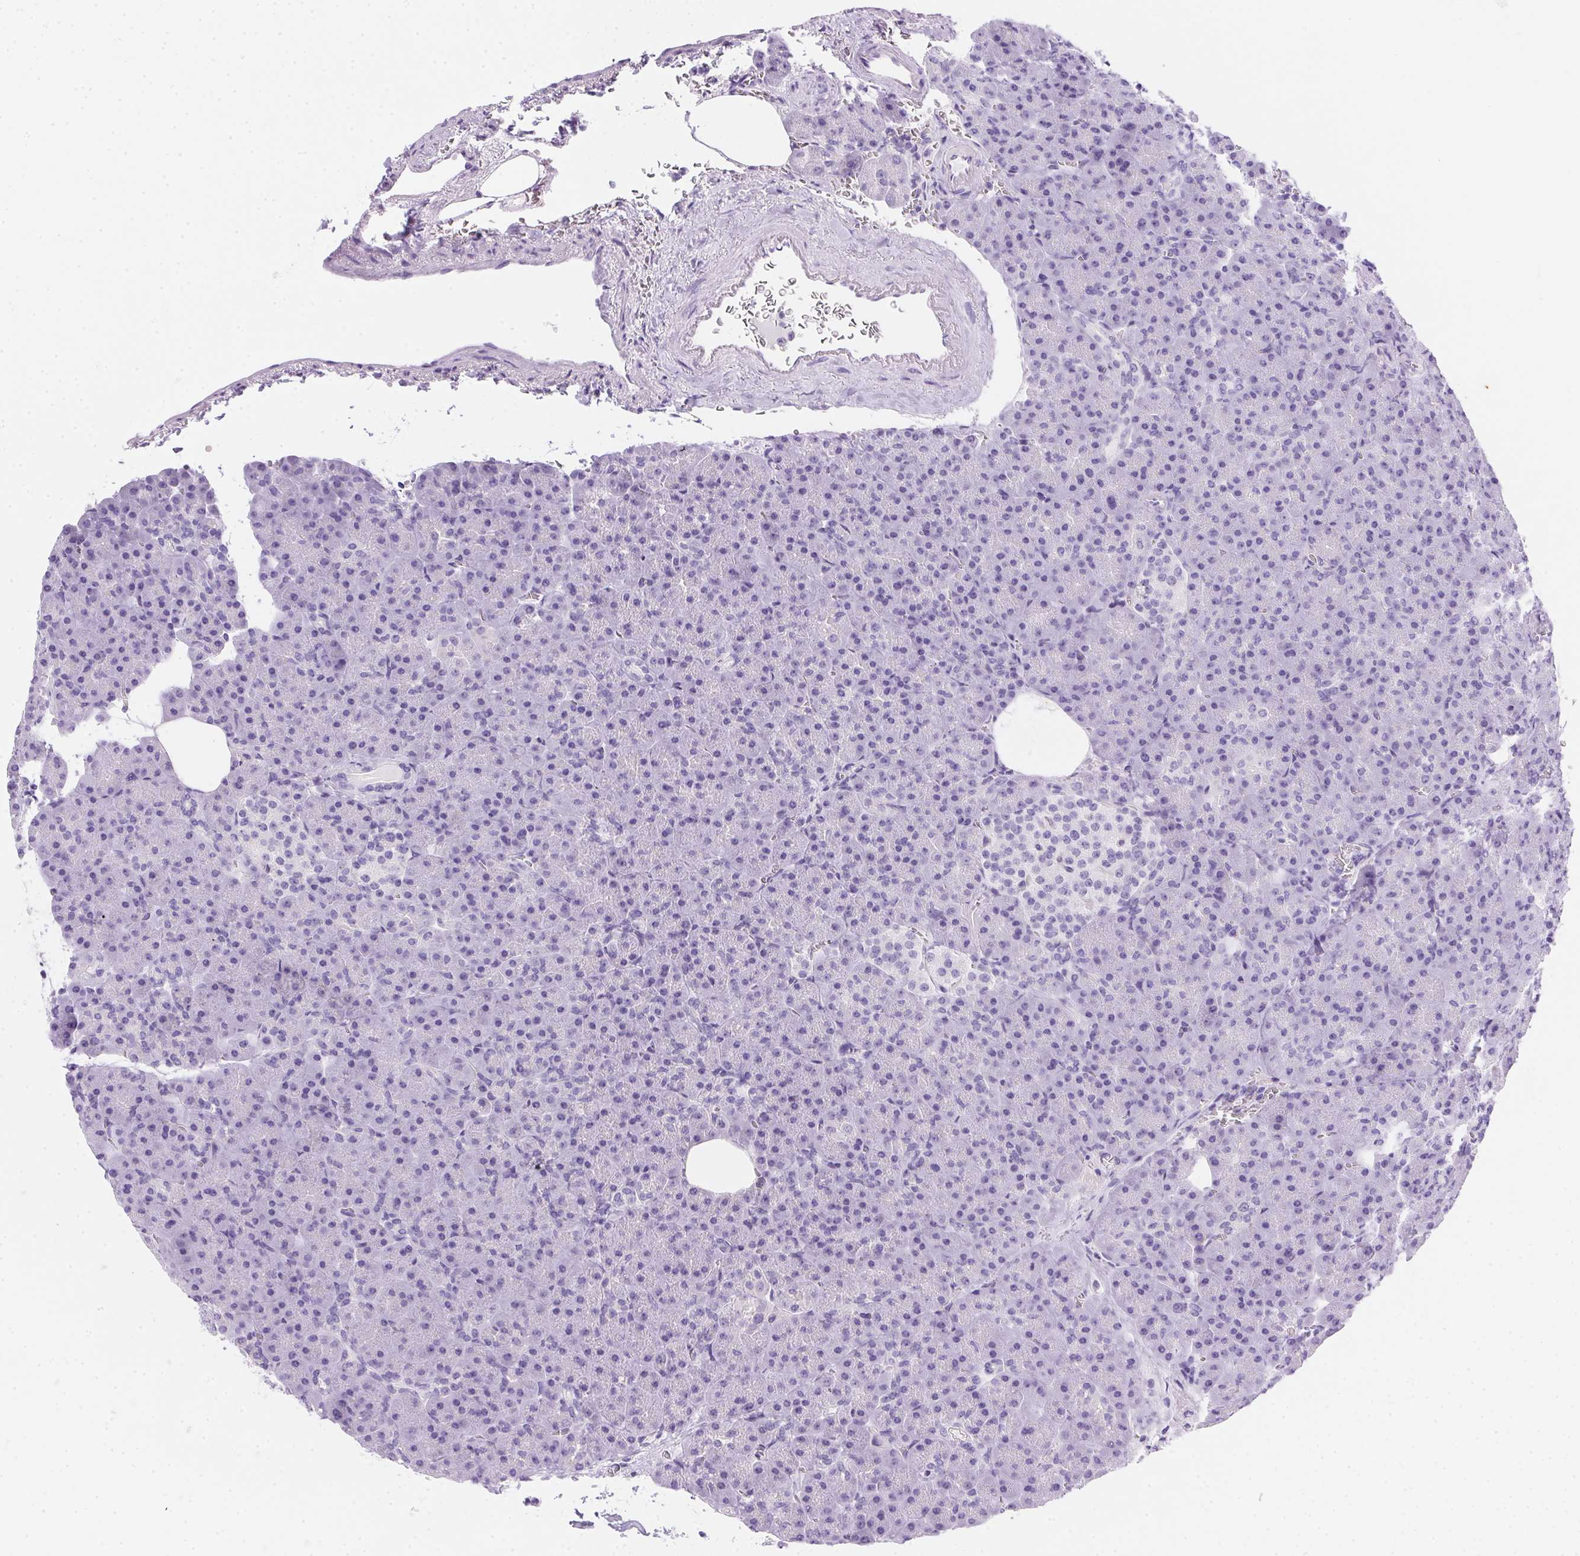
{"staining": {"intensity": "negative", "quantity": "none", "location": "none"}, "tissue": "pancreas", "cell_type": "Exocrine glandular cells", "image_type": "normal", "snomed": [{"axis": "morphology", "description": "Normal tissue, NOS"}, {"axis": "topography", "description": "Pancreas"}], "caption": "High magnification brightfield microscopy of unremarkable pancreas stained with DAB (brown) and counterstained with hematoxylin (blue): exocrine glandular cells show no significant staining.", "gene": "SPACA5B", "patient": {"sex": "female", "age": 74}}